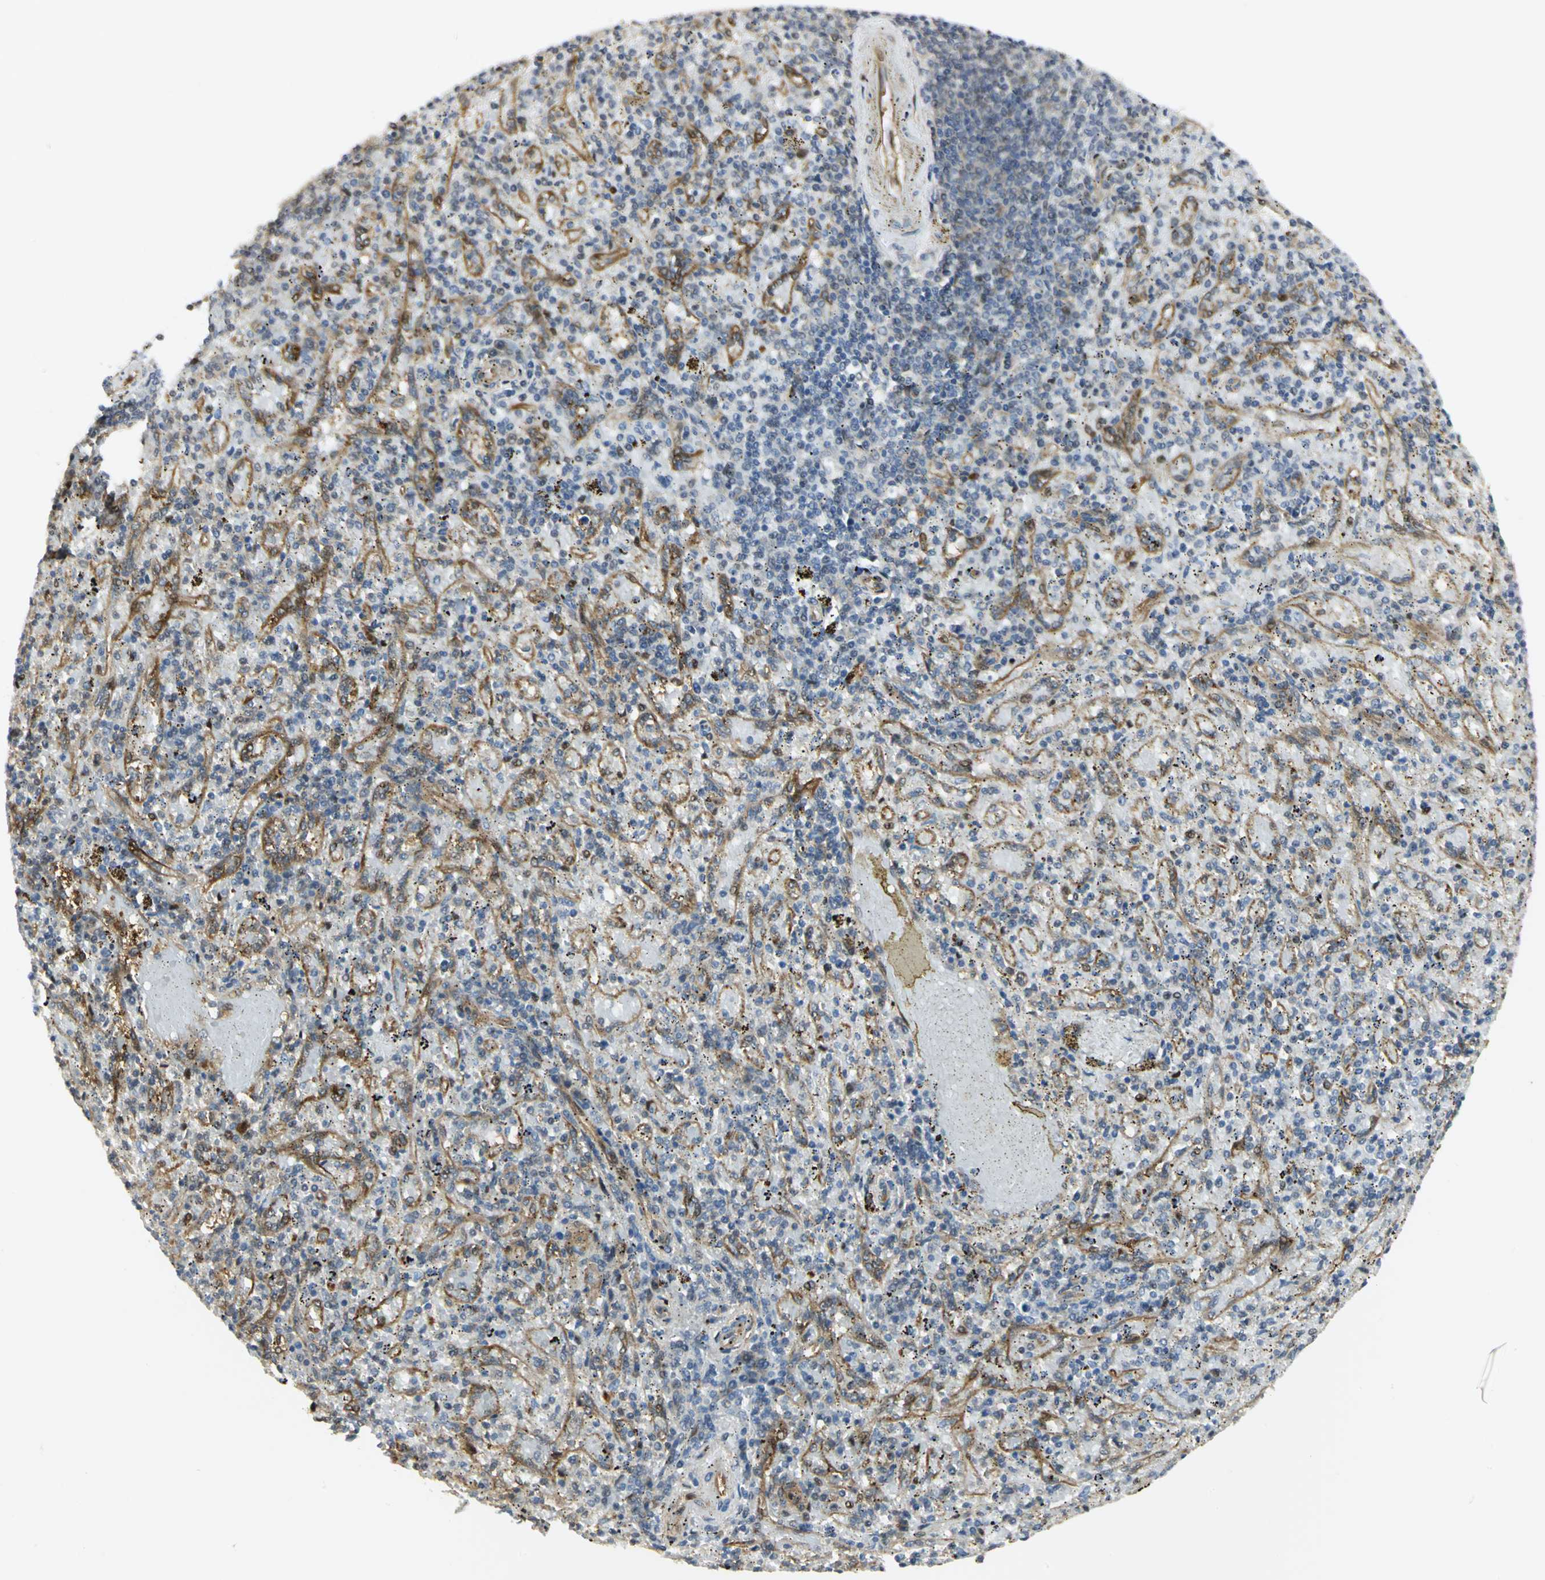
{"staining": {"intensity": "moderate", "quantity": "25%-75%", "location": "cytoplasmic/membranous,nuclear"}, "tissue": "spleen", "cell_type": "Cells in red pulp", "image_type": "normal", "snomed": [{"axis": "morphology", "description": "Normal tissue, NOS"}, {"axis": "topography", "description": "Spleen"}], "caption": "A medium amount of moderate cytoplasmic/membranous,nuclear staining is present in about 25%-75% of cells in red pulp in benign spleen. (Brightfield microscopy of DAB IHC at high magnification).", "gene": "EEA1", "patient": {"sex": "female", "age": 43}}